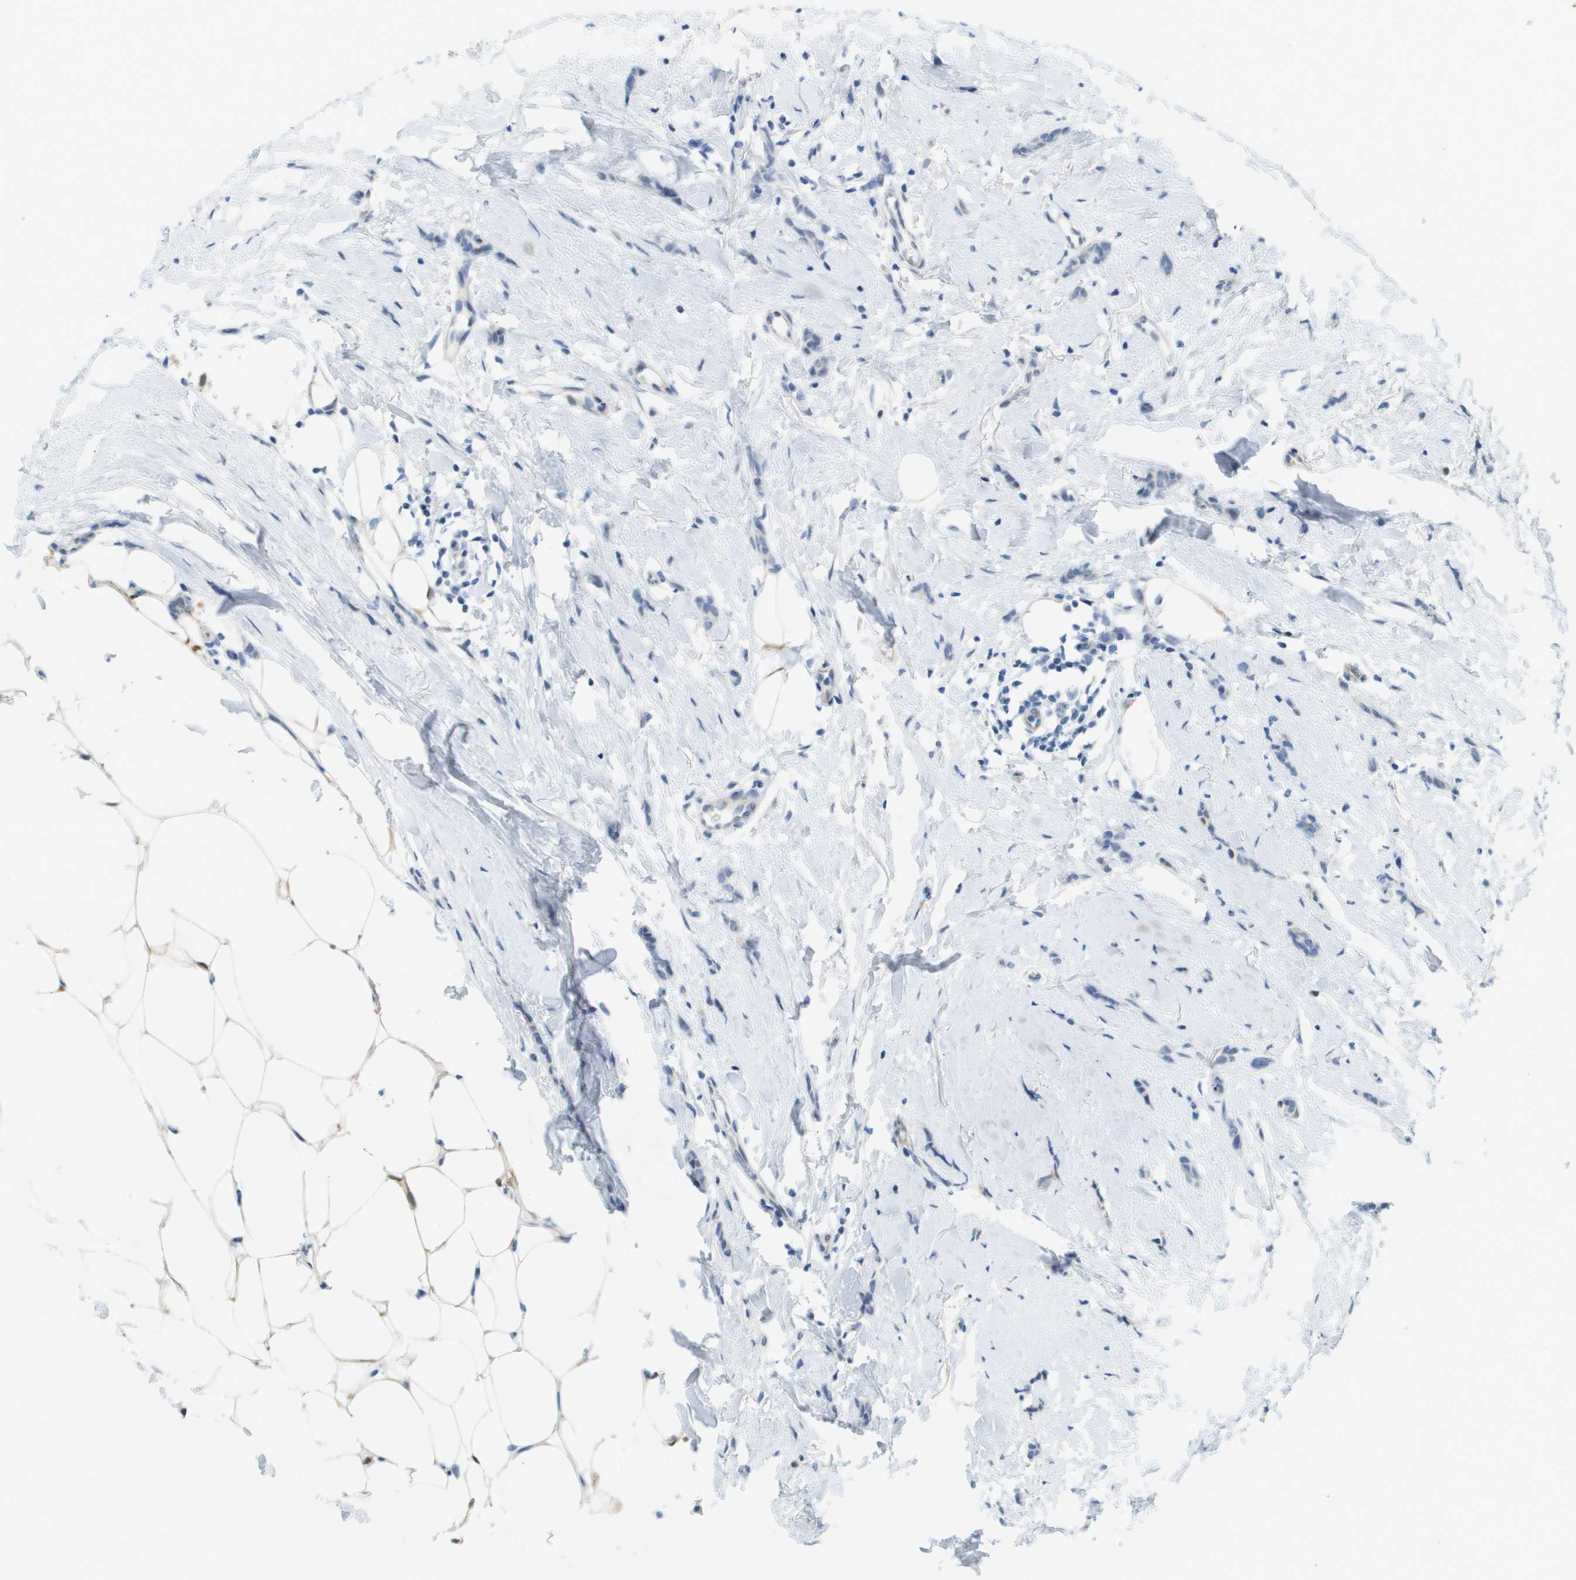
{"staining": {"intensity": "negative", "quantity": "none", "location": "none"}, "tissue": "breast cancer", "cell_type": "Tumor cells", "image_type": "cancer", "snomed": [{"axis": "morphology", "description": "Lobular carcinoma"}, {"axis": "topography", "description": "Skin"}, {"axis": "topography", "description": "Breast"}], "caption": "High magnification brightfield microscopy of lobular carcinoma (breast) stained with DAB (brown) and counterstained with hematoxylin (blue): tumor cells show no significant staining. The staining is performed using DAB (3,3'-diaminobenzidine) brown chromogen with nuclei counter-stained in using hematoxylin.", "gene": "CUL9", "patient": {"sex": "female", "age": 46}}